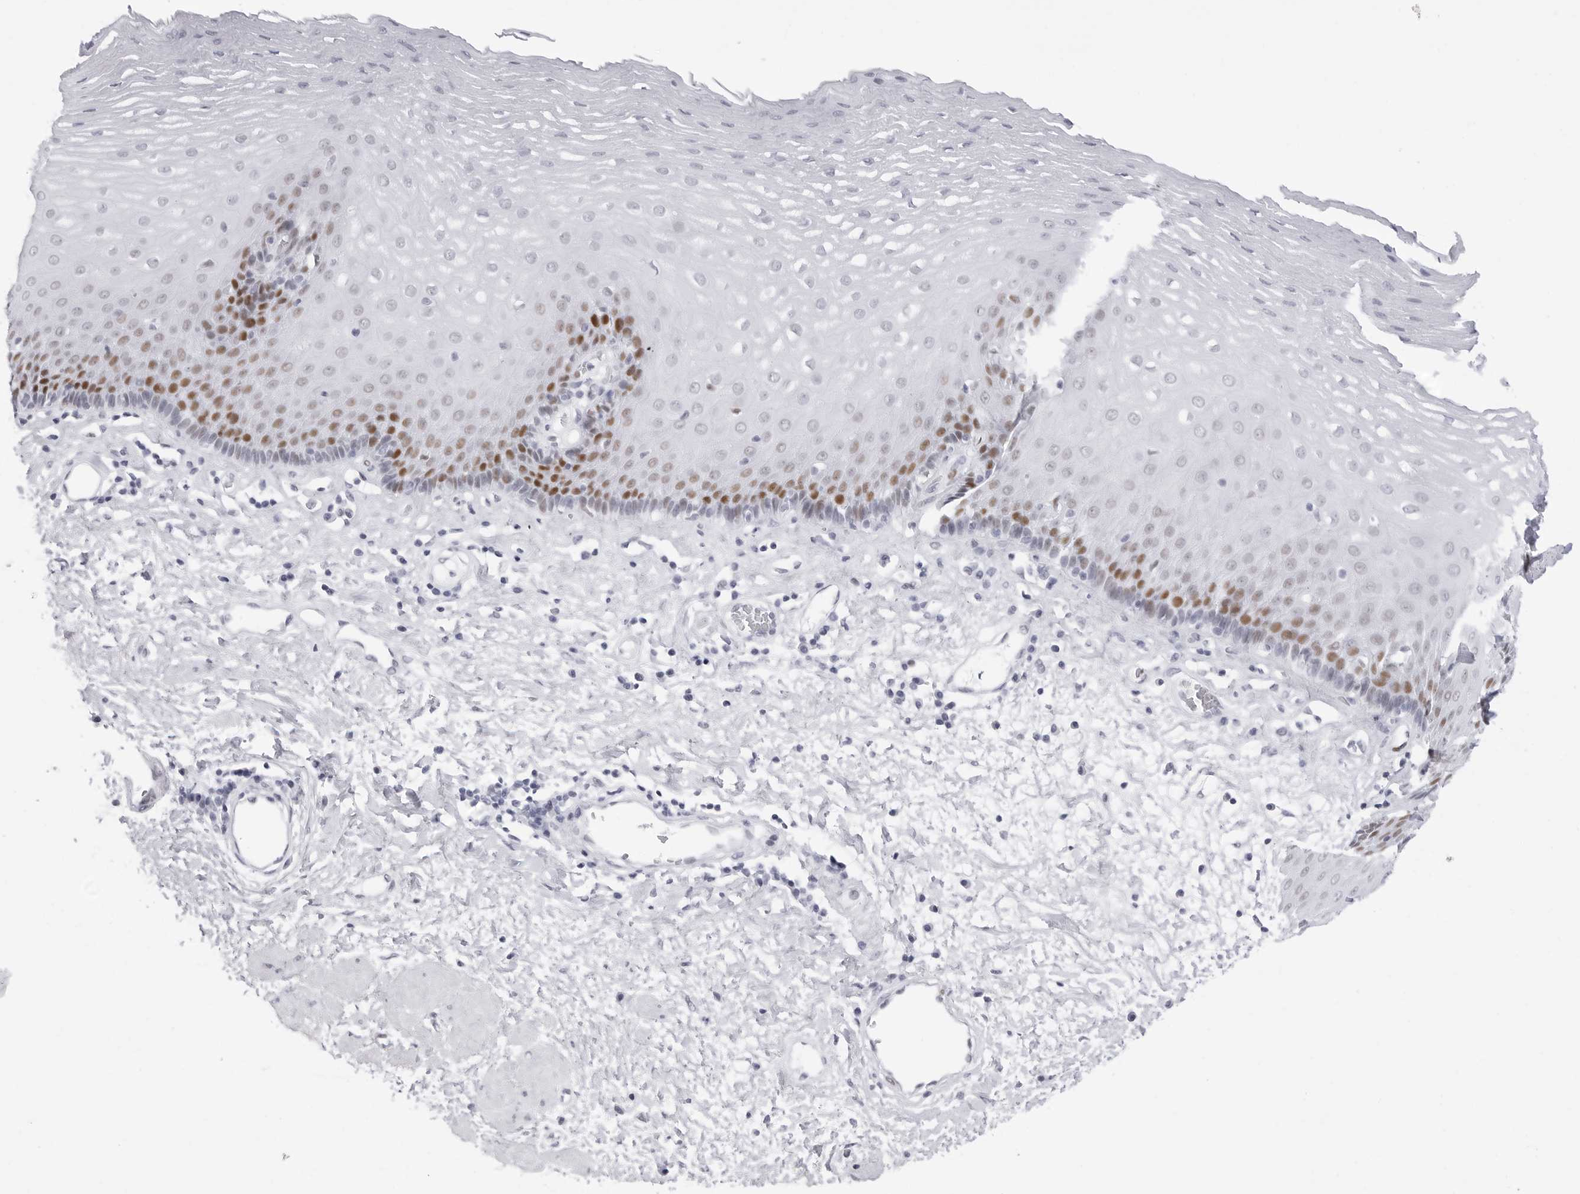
{"staining": {"intensity": "moderate", "quantity": "25%-75%", "location": "nuclear"}, "tissue": "esophagus", "cell_type": "Squamous epithelial cells", "image_type": "normal", "snomed": [{"axis": "morphology", "description": "Normal tissue, NOS"}, {"axis": "morphology", "description": "Adenocarcinoma, NOS"}, {"axis": "topography", "description": "Esophagus"}], "caption": "Protein positivity by immunohistochemistry demonstrates moderate nuclear positivity in about 25%-75% of squamous epithelial cells in normal esophagus. The protein is stained brown, and the nuclei are stained in blue (DAB IHC with brightfield microscopy, high magnification).", "gene": "NASP", "patient": {"sex": "male", "age": 62}}